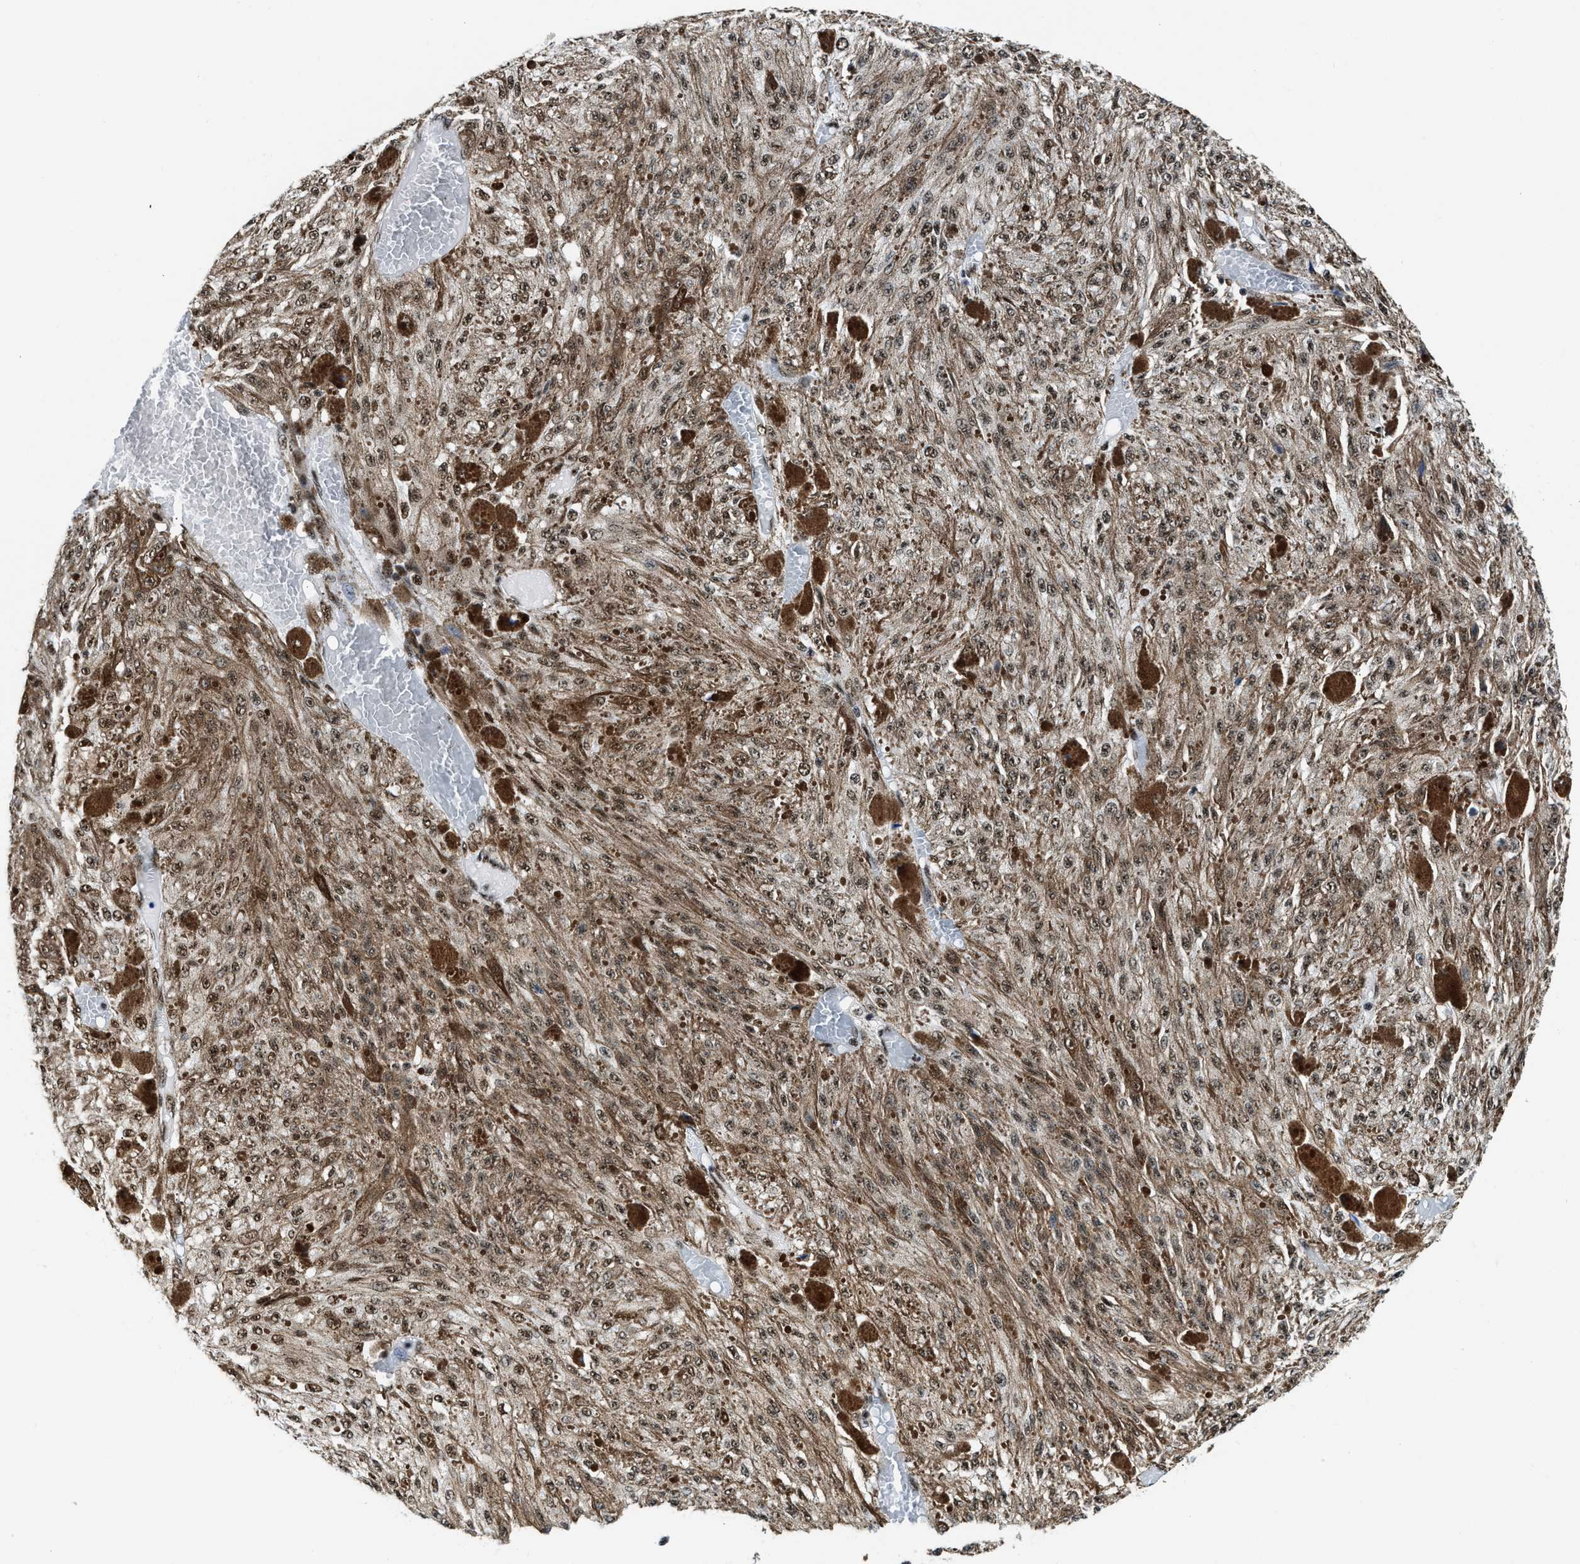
{"staining": {"intensity": "moderate", "quantity": ">75%", "location": "nuclear"}, "tissue": "melanoma", "cell_type": "Tumor cells", "image_type": "cancer", "snomed": [{"axis": "morphology", "description": "Malignant melanoma, NOS"}, {"axis": "topography", "description": "Other"}], "caption": "Moderate nuclear staining for a protein is identified in about >75% of tumor cells of melanoma using IHC.", "gene": "RBM8A", "patient": {"sex": "male", "age": 79}}